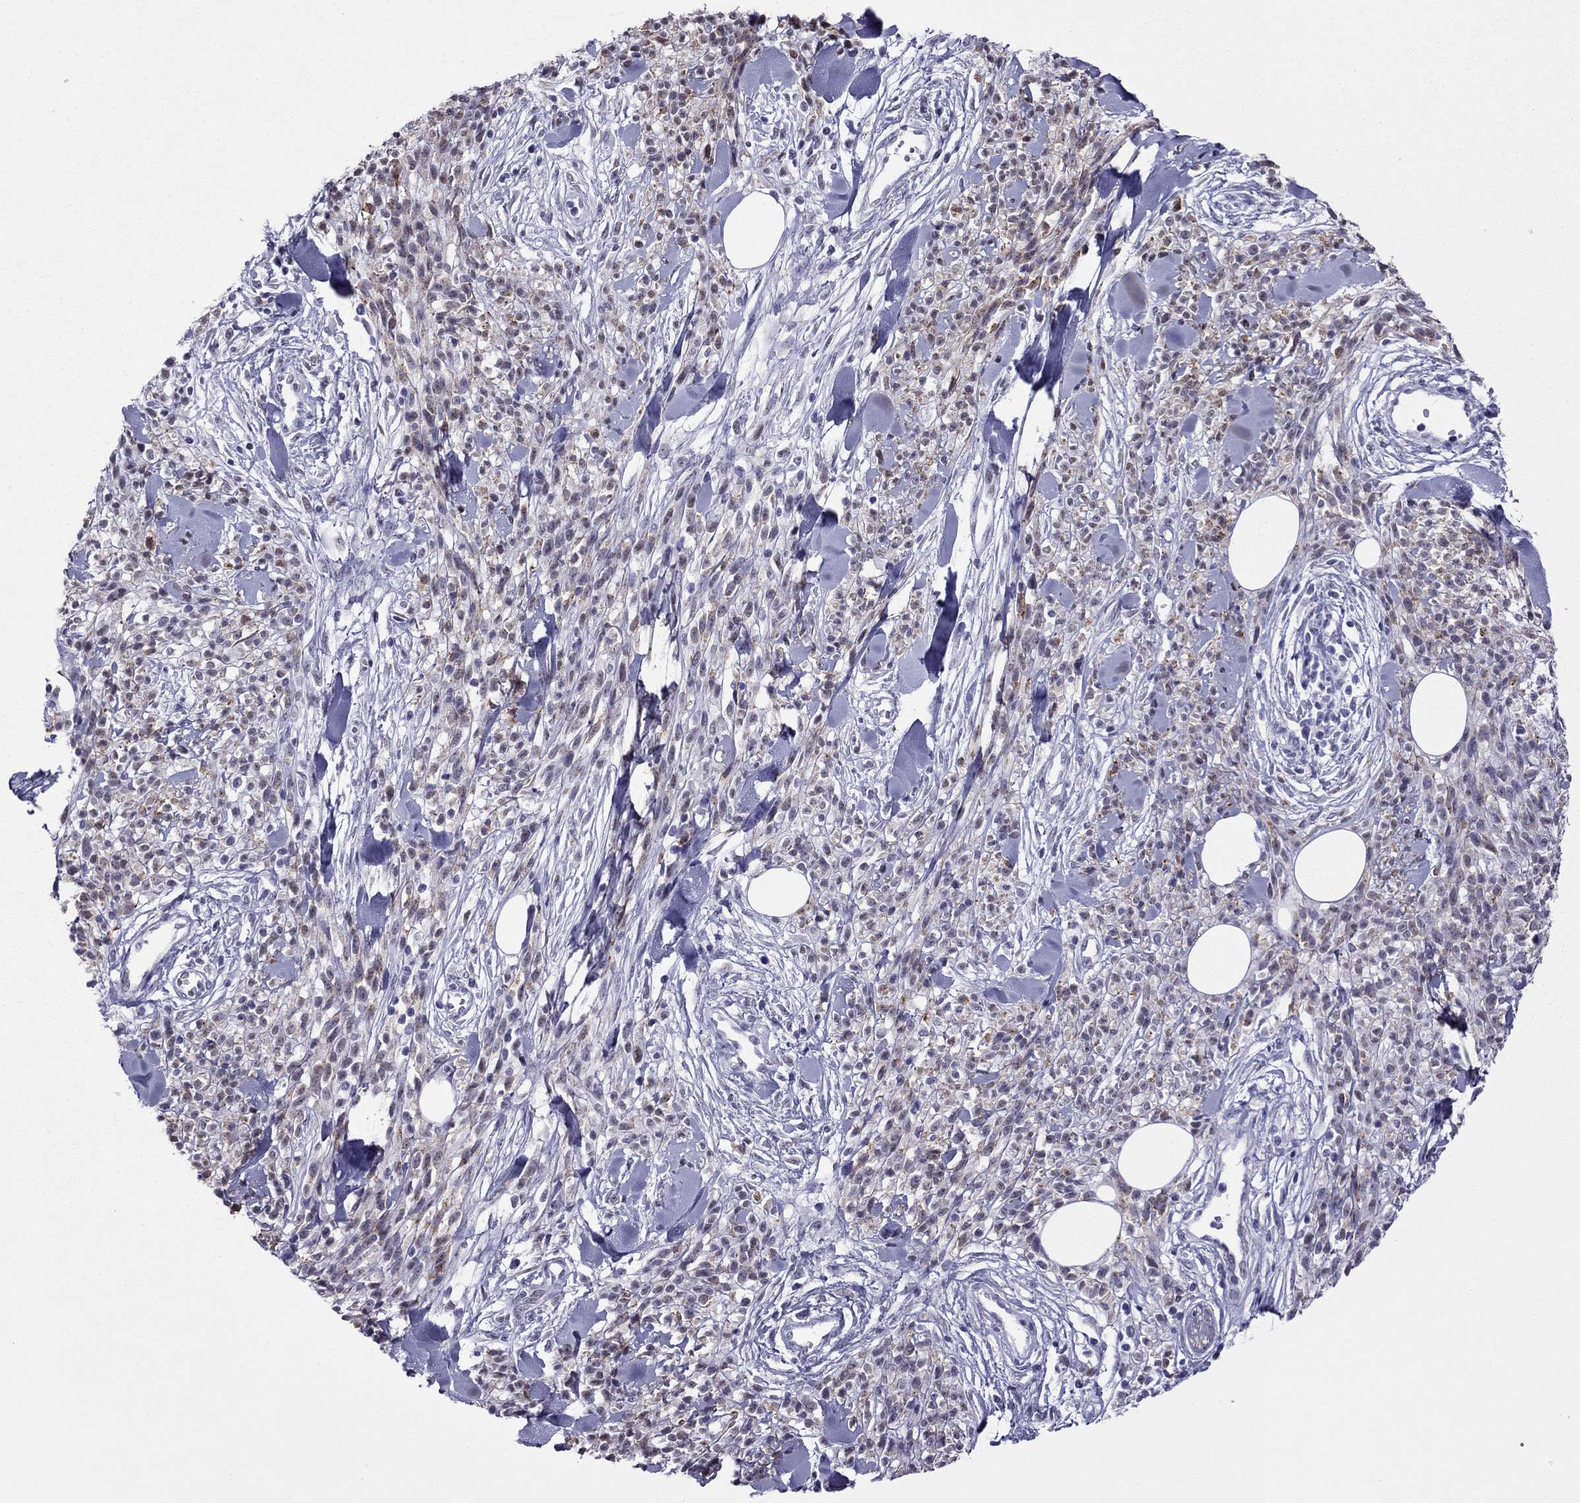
{"staining": {"intensity": "negative", "quantity": "none", "location": "none"}, "tissue": "melanoma", "cell_type": "Tumor cells", "image_type": "cancer", "snomed": [{"axis": "morphology", "description": "Malignant melanoma, NOS"}, {"axis": "topography", "description": "Skin"}, {"axis": "topography", "description": "Skin of trunk"}], "caption": "Micrograph shows no significant protein positivity in tumor cells of melanoma.", "gene": "ZNF646", "patient": {"sex": "male", "age": 74}}